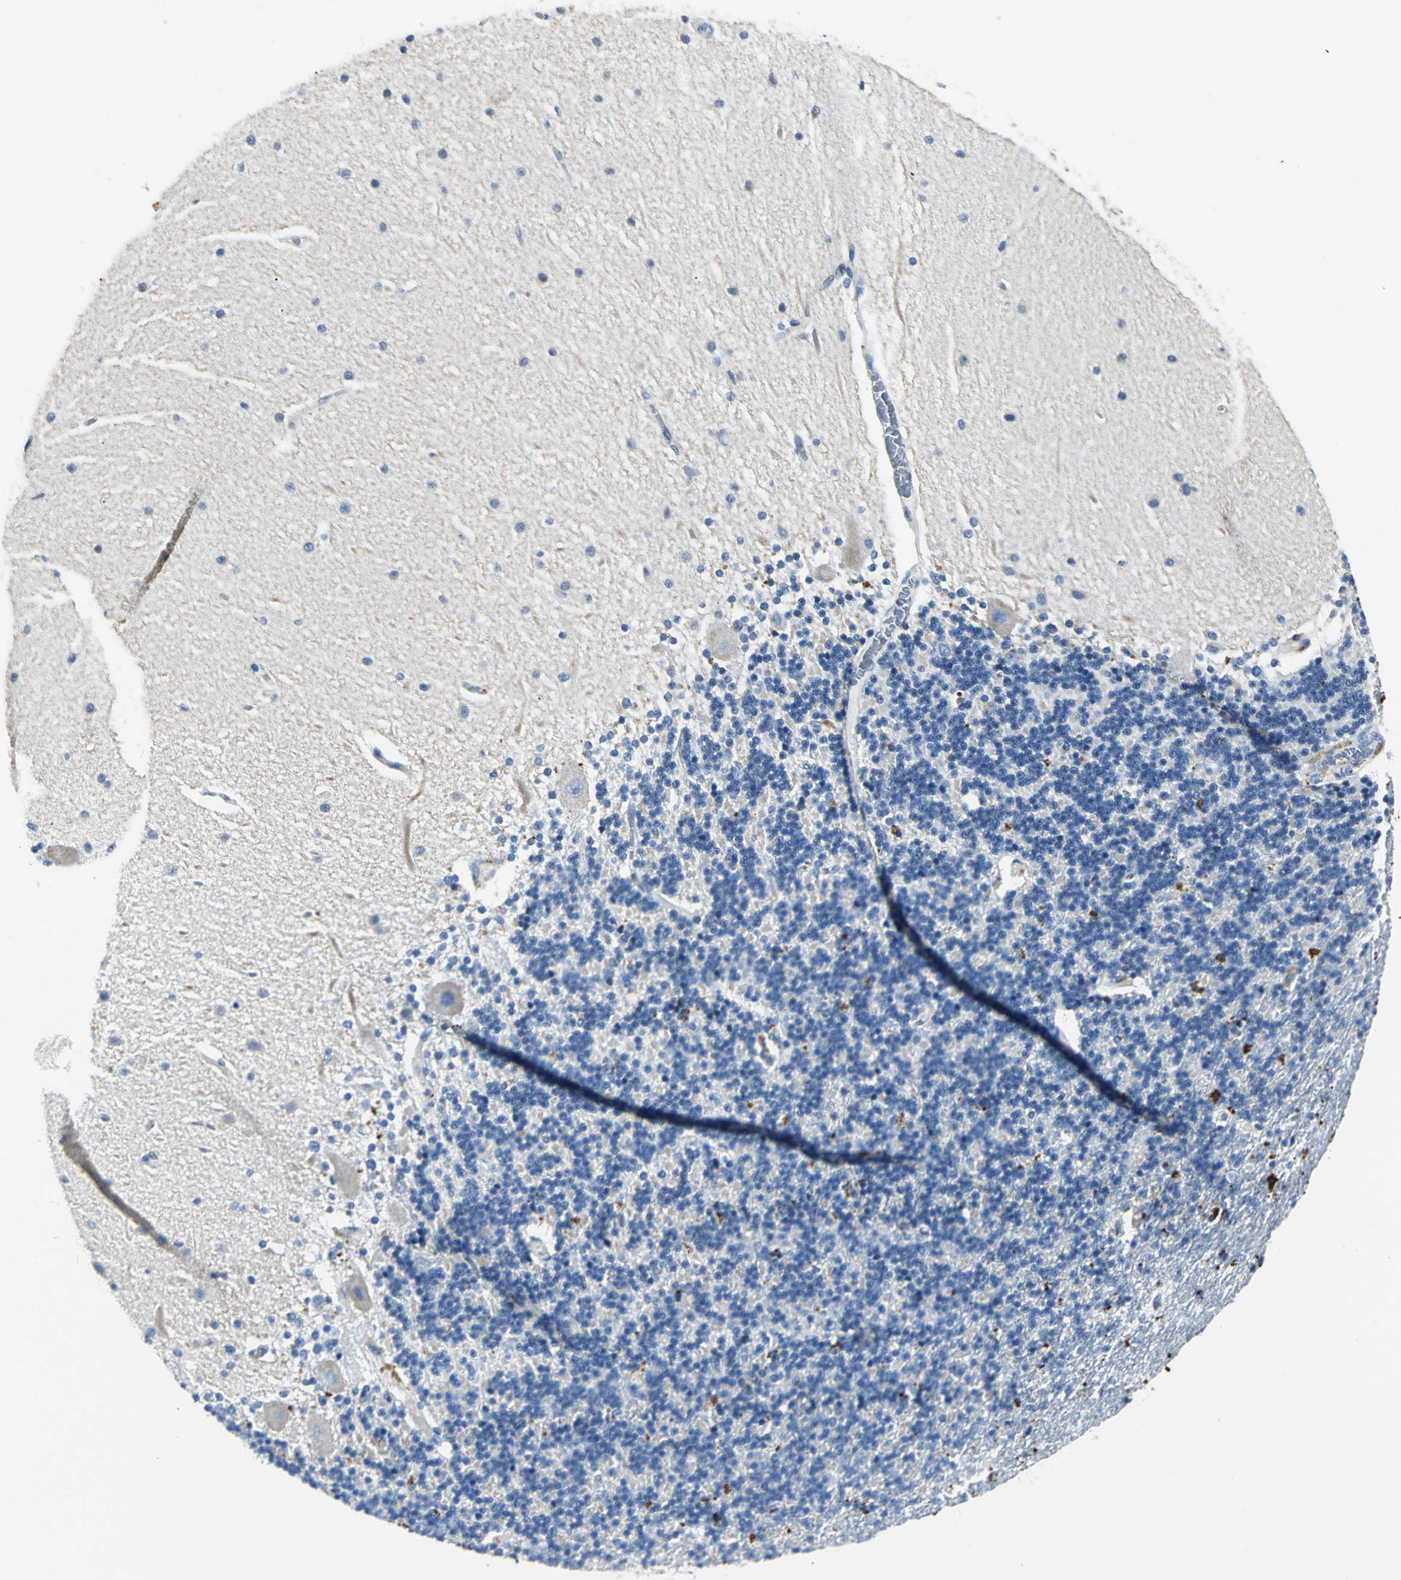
{"staining": {"intensity": "negative", "quantity": "none", "location": "none"}, "tissue": "cerebellum", "cell_type": "Cells in granular layer", "image_type": "normal", "snomed": [{"axis": "morphology", "description": "Normal tissue, NOS"}, {"axis": "topography", "description": "Cerebellum"}], "caption": "This photomicrograph is of unremarkable cerebellum stained with immunohistochemistry (IHC) to label a protein in brown with the nuclei are counter-stained blue. There is no staining in cells in granular layer.", "gene": "RIPOR1", "patient": {"sex": "female", "age": 54}}